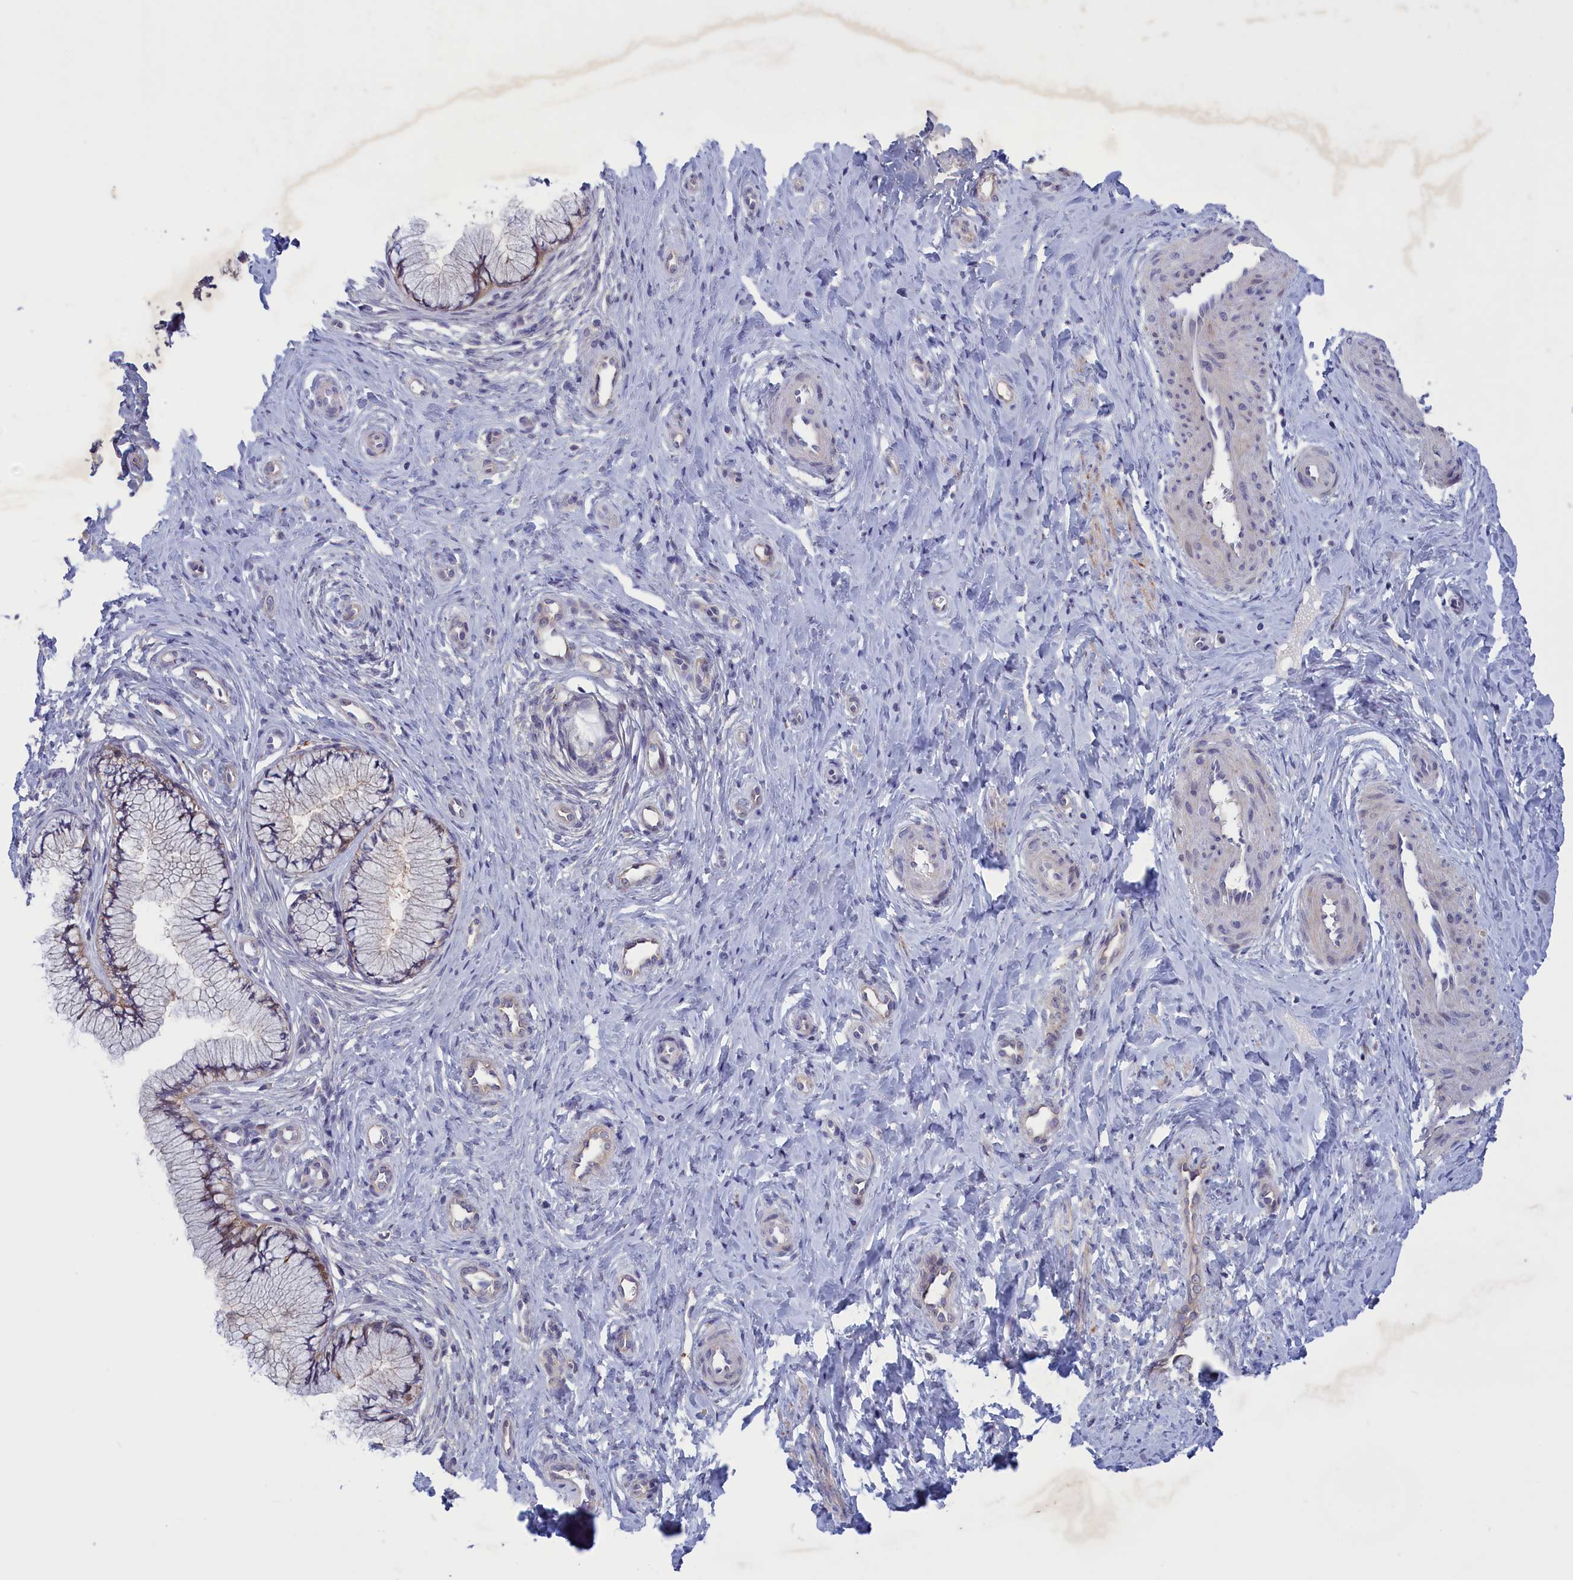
{"staining": {"intensity": "weak", "quantity": ">75%", "location": "cytoplasmic/membranous"}, "tissue": "cervix", "cell_type": "Glandular cells", "image_type": "normal", "snomed": [{"axis": "morphology", "description": "Normal tissue, NOS"}, {"axis": "topography", "description": "Cervix"}], "caption": "Glandular cells display low levels of weak cytoplasmic/membranous staining in approximately >75% of cells in unremarkable cervix.", "gene": "CORO2A", "patient": {"sex": "female", "age": 36}}